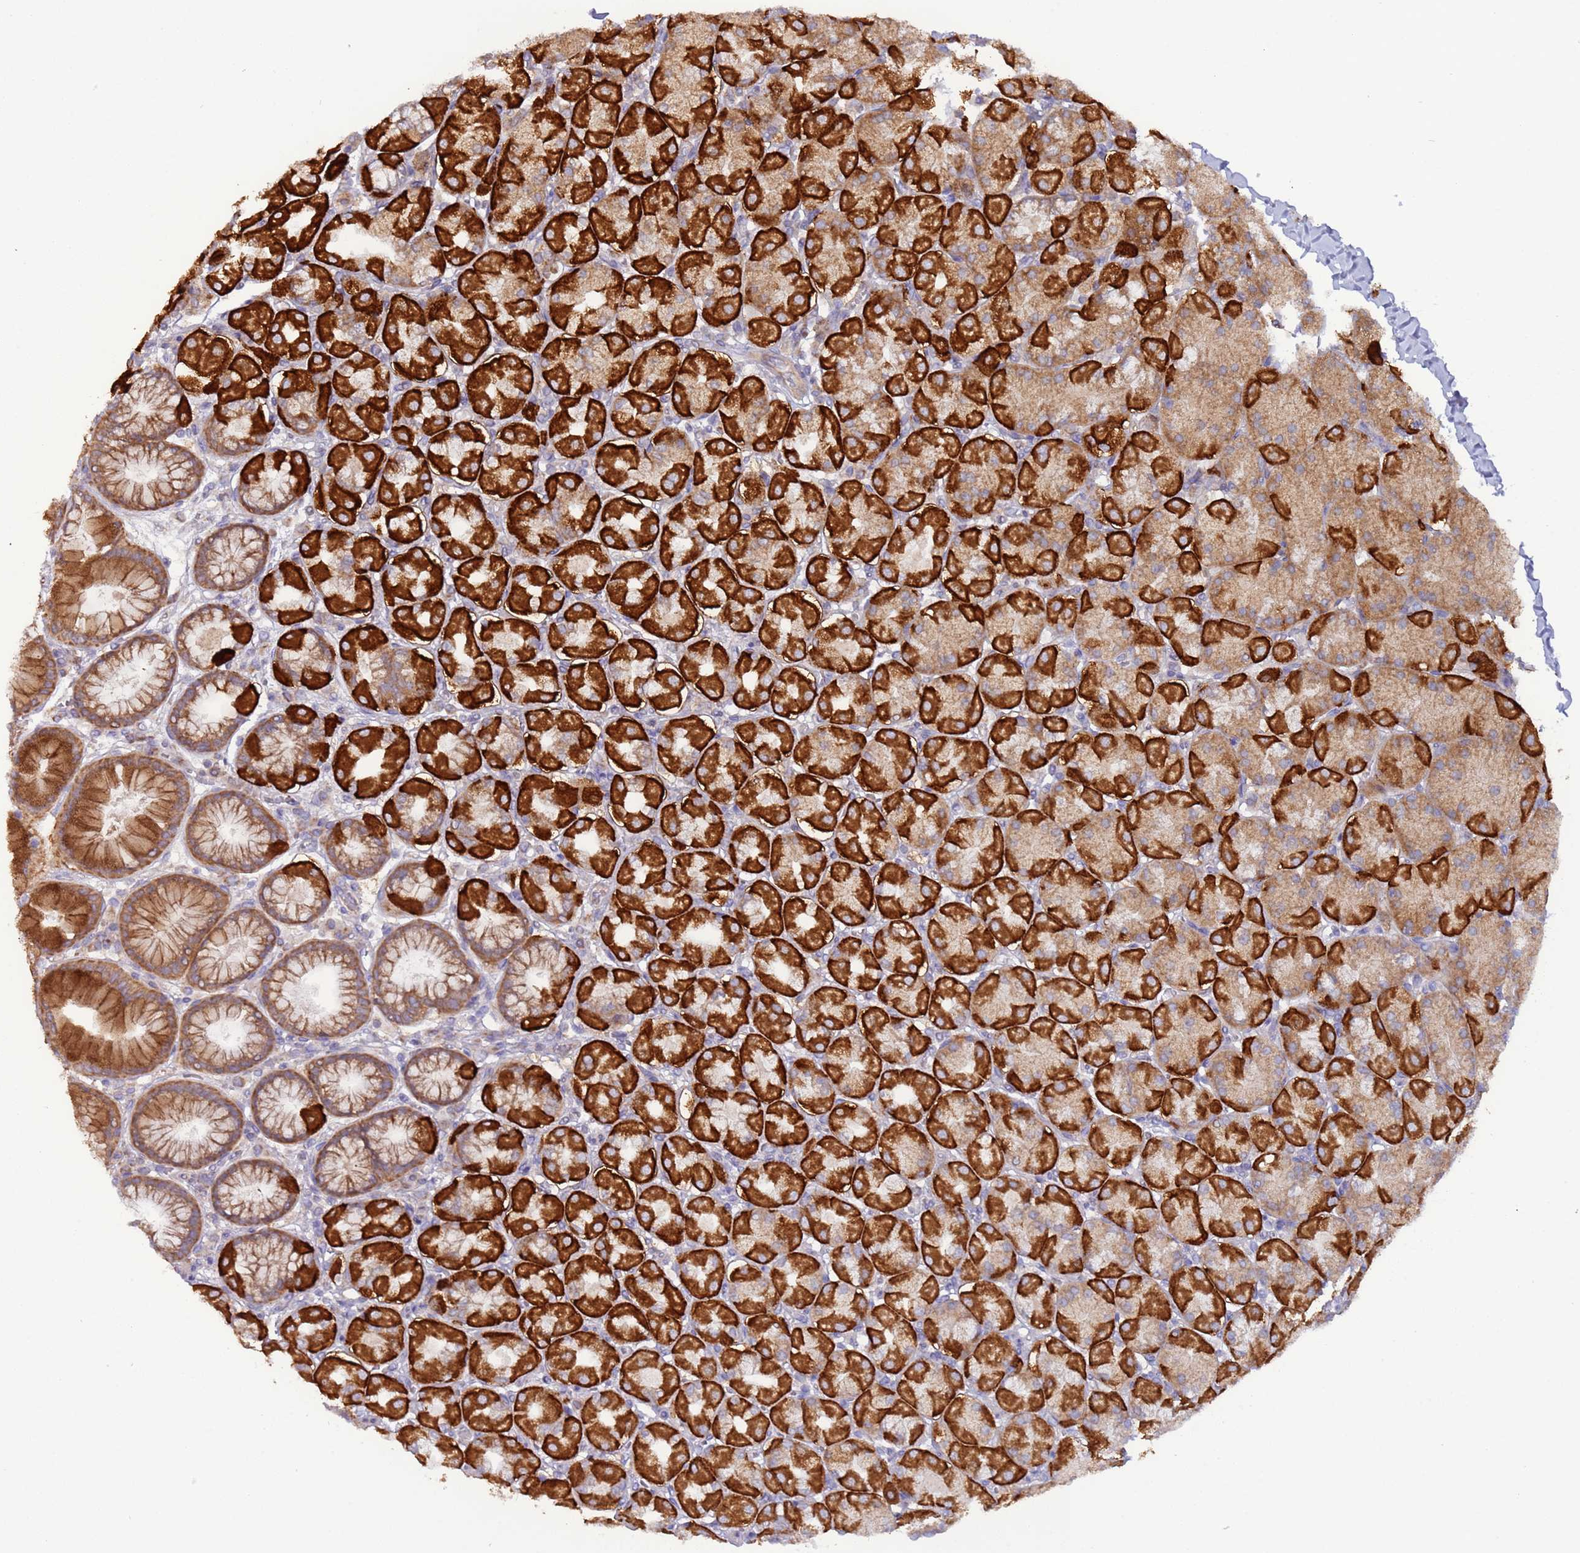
{"staining": {"intensity": "strong", "quantity": ">75%", "location": "cytoplasmic/membranous"}, "tissue": "stomach", "cell_type": "Glandular cells", "image_type": "normal", "snomed": [{"axis": "morphology", "description": "Normal tissue, NOS"}, {"axis": "topography", "description": "Stomach, upper"}], "caption": "Glandular cells show strong cytoplasmic/membranous expression in about >75% of cells in unremarkable stomach.", "gene": "UQCRQ", "patient": {"sex": "female", "age": 56}}